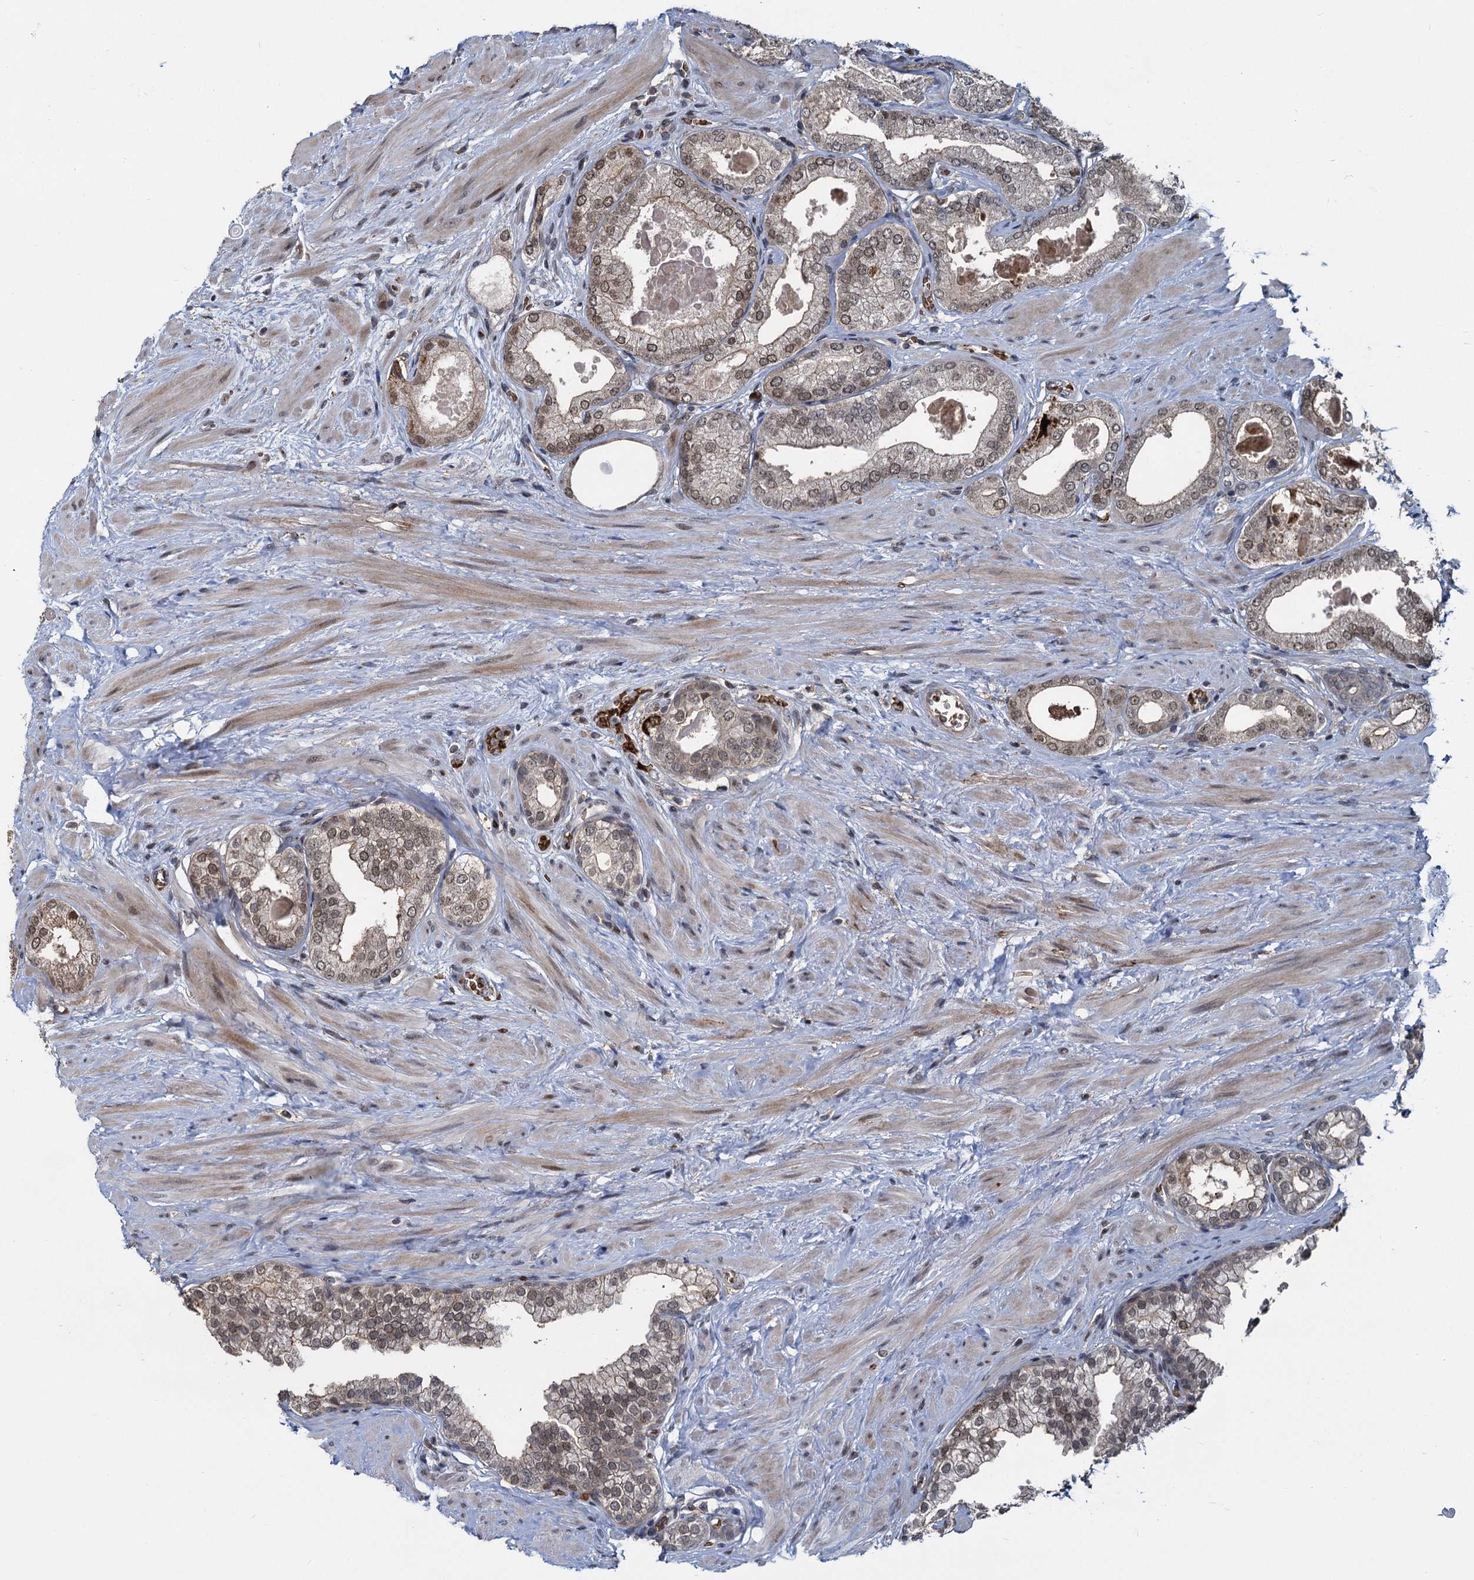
{"staining": {"intensity": "weak", "quantity": "25%-75%", "location": "cytoplasmic/membranous,nuclear"}, "tissue": "prostate", "cell_type": "Glandular cells", "image_type": "normal", "snomed": [{"axis": "morphology", "description": "Normal tissue, NOS"}, {"axis": "topography", "description": "Prostate"}], "caption": "This micrograph reveals benign prostate stained with IHC to label a protein in brown. The cytoplasmic/membranous,nuclear of glandular cells show weak positivity for the protein. Nuclei are counter-stained blue.", "gene": "FANCI", "patient": {"sex": "male", "age": 48}}